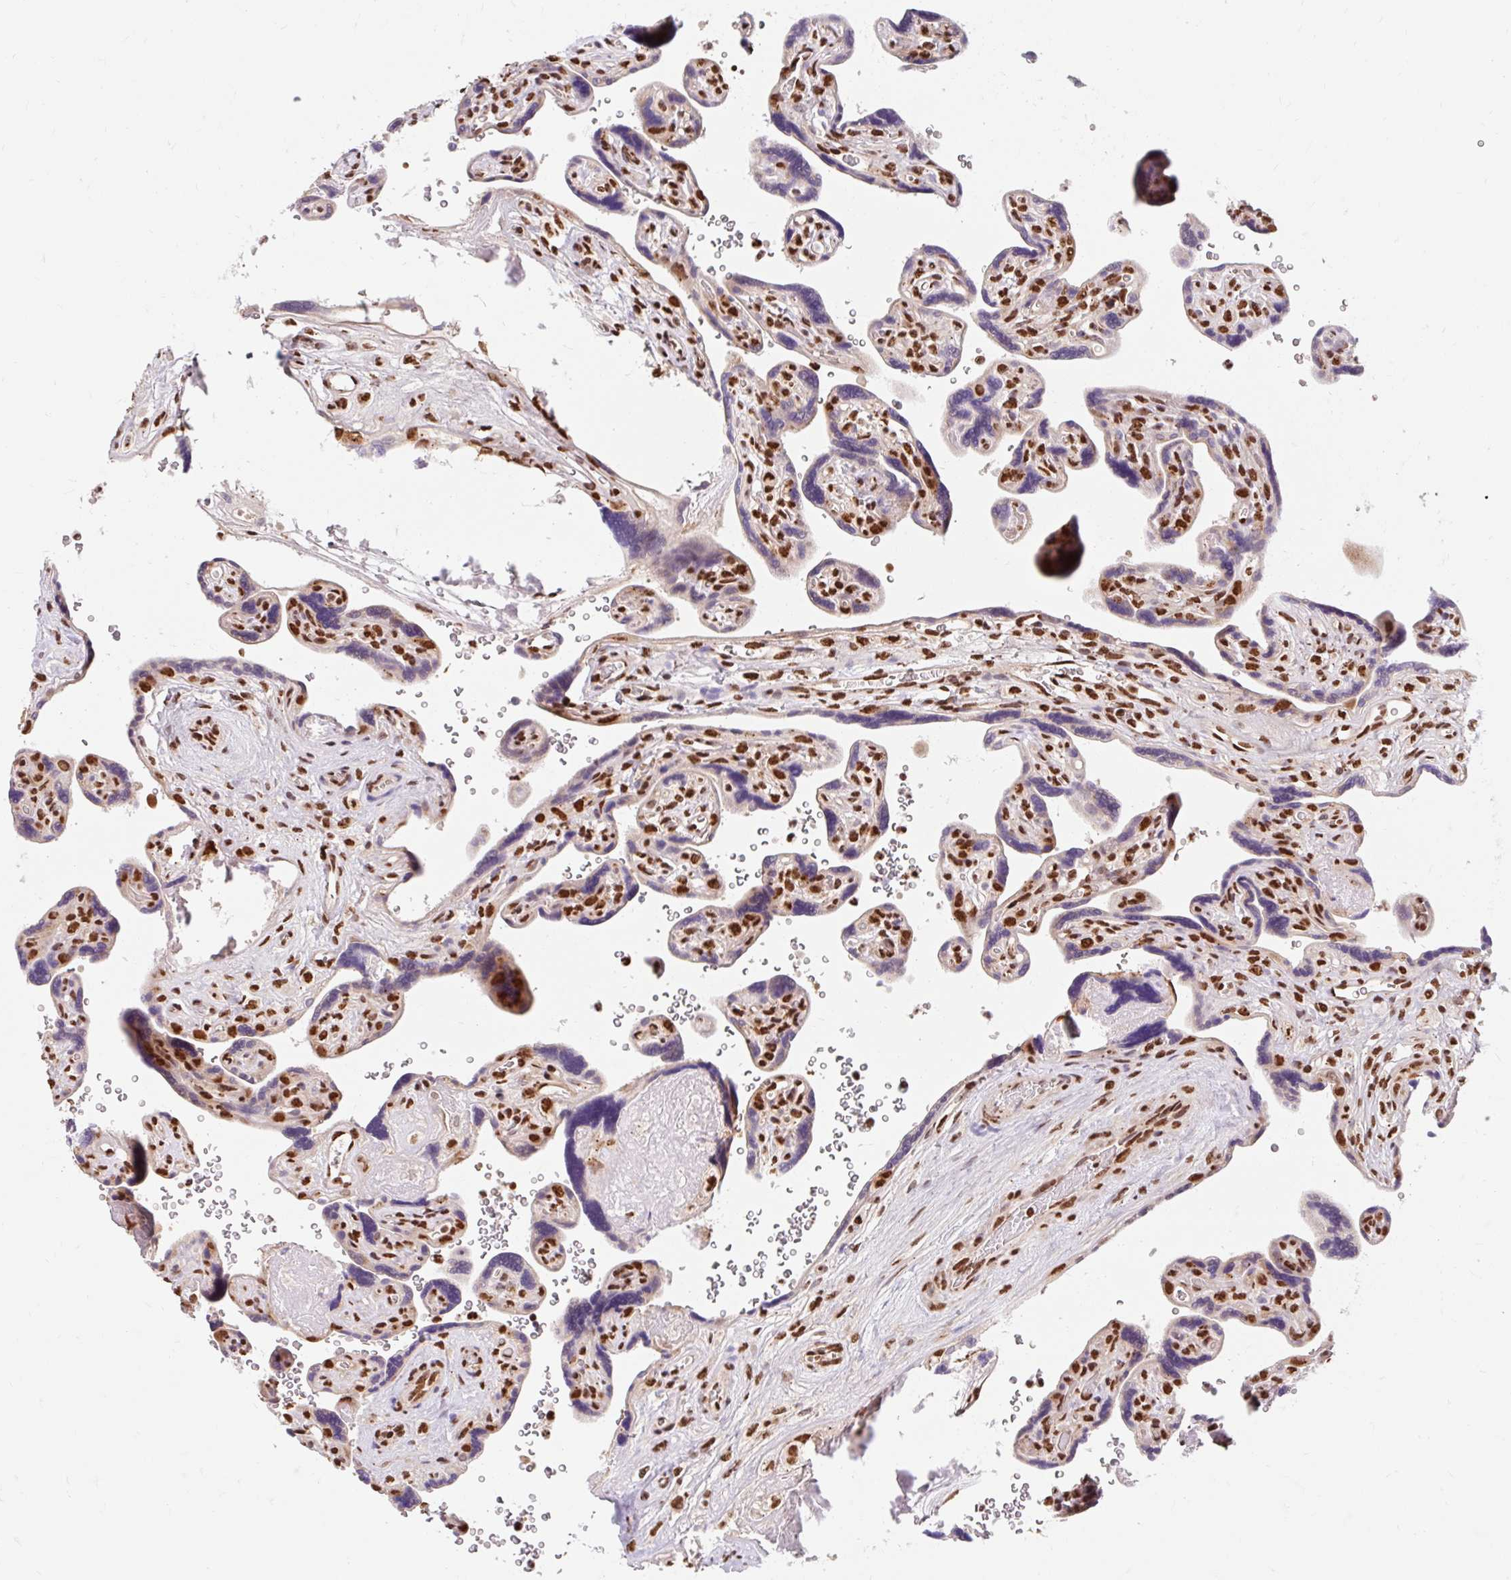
{"staining": {"intensity": "strong", "quantity": "25%-75%", "location": "nuclear"}, "tissue": "placenta", "cell_type": "Decidual cells", "image_type": "normal", "snomed": [{"axis": "morphology", "description": "Normal tissue, NOS"}, {"axis": "topography", "description": "Placenta"}], "caption": "An immunohistochemistry image of unremarkable tissue is shown. Protein staining in brown labels strong nuclear positivity in placenta within decidual cells.", "gene": "BICRA", "patient": {"sex": "female", "age": 39}}